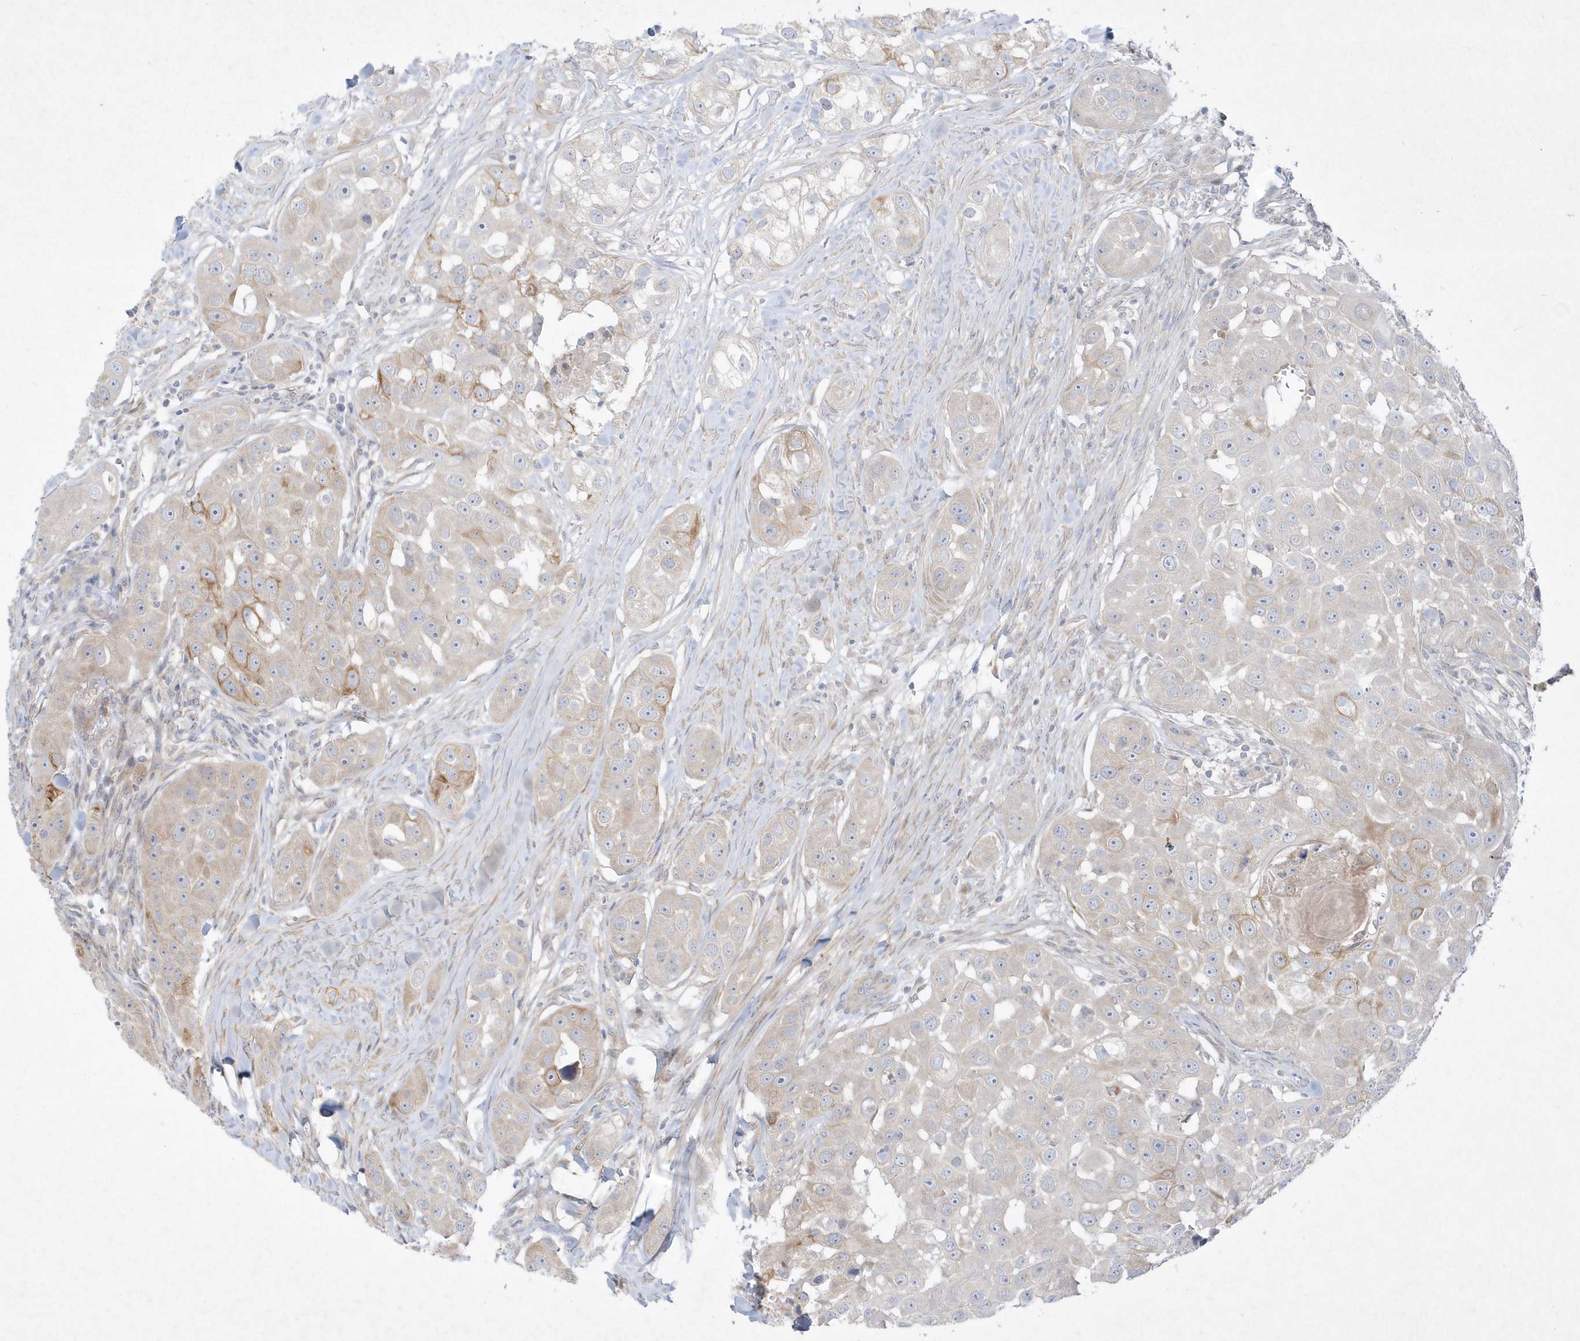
{"staining": {"intensity": "moderate", "quantity": "<25%", "location": "cytoplasmic/membranous"}, "tissue": "head and neck cancer", "cell_type": "Tumor cells", "image_type": "cancer", "snomed": [{"axis": "morphology", "description": "Normal tissue, NOS"}, {"axis": "morphology", "description": "Squamous cell carcinoma, NOS"}, {"axis": "topography", "description": "Skeletal muscle"}, {"axis": "topography", "description": "Head-Neck"}], "caption": "Squamous cell carcinoma (head and neck) stained with immunohistochemistry (IHC) demonstrates moderate cytoplasmic/membranous expression in approximately <25% of tumor cells. The staining was performed using DAB (3,3'-diaminobenzidine), with brown indicating positive protein expression. Nuclei are stained blue with hematoxylin.", "gene": "LARS1", "patient": {"sex": "male", "age": 51}}